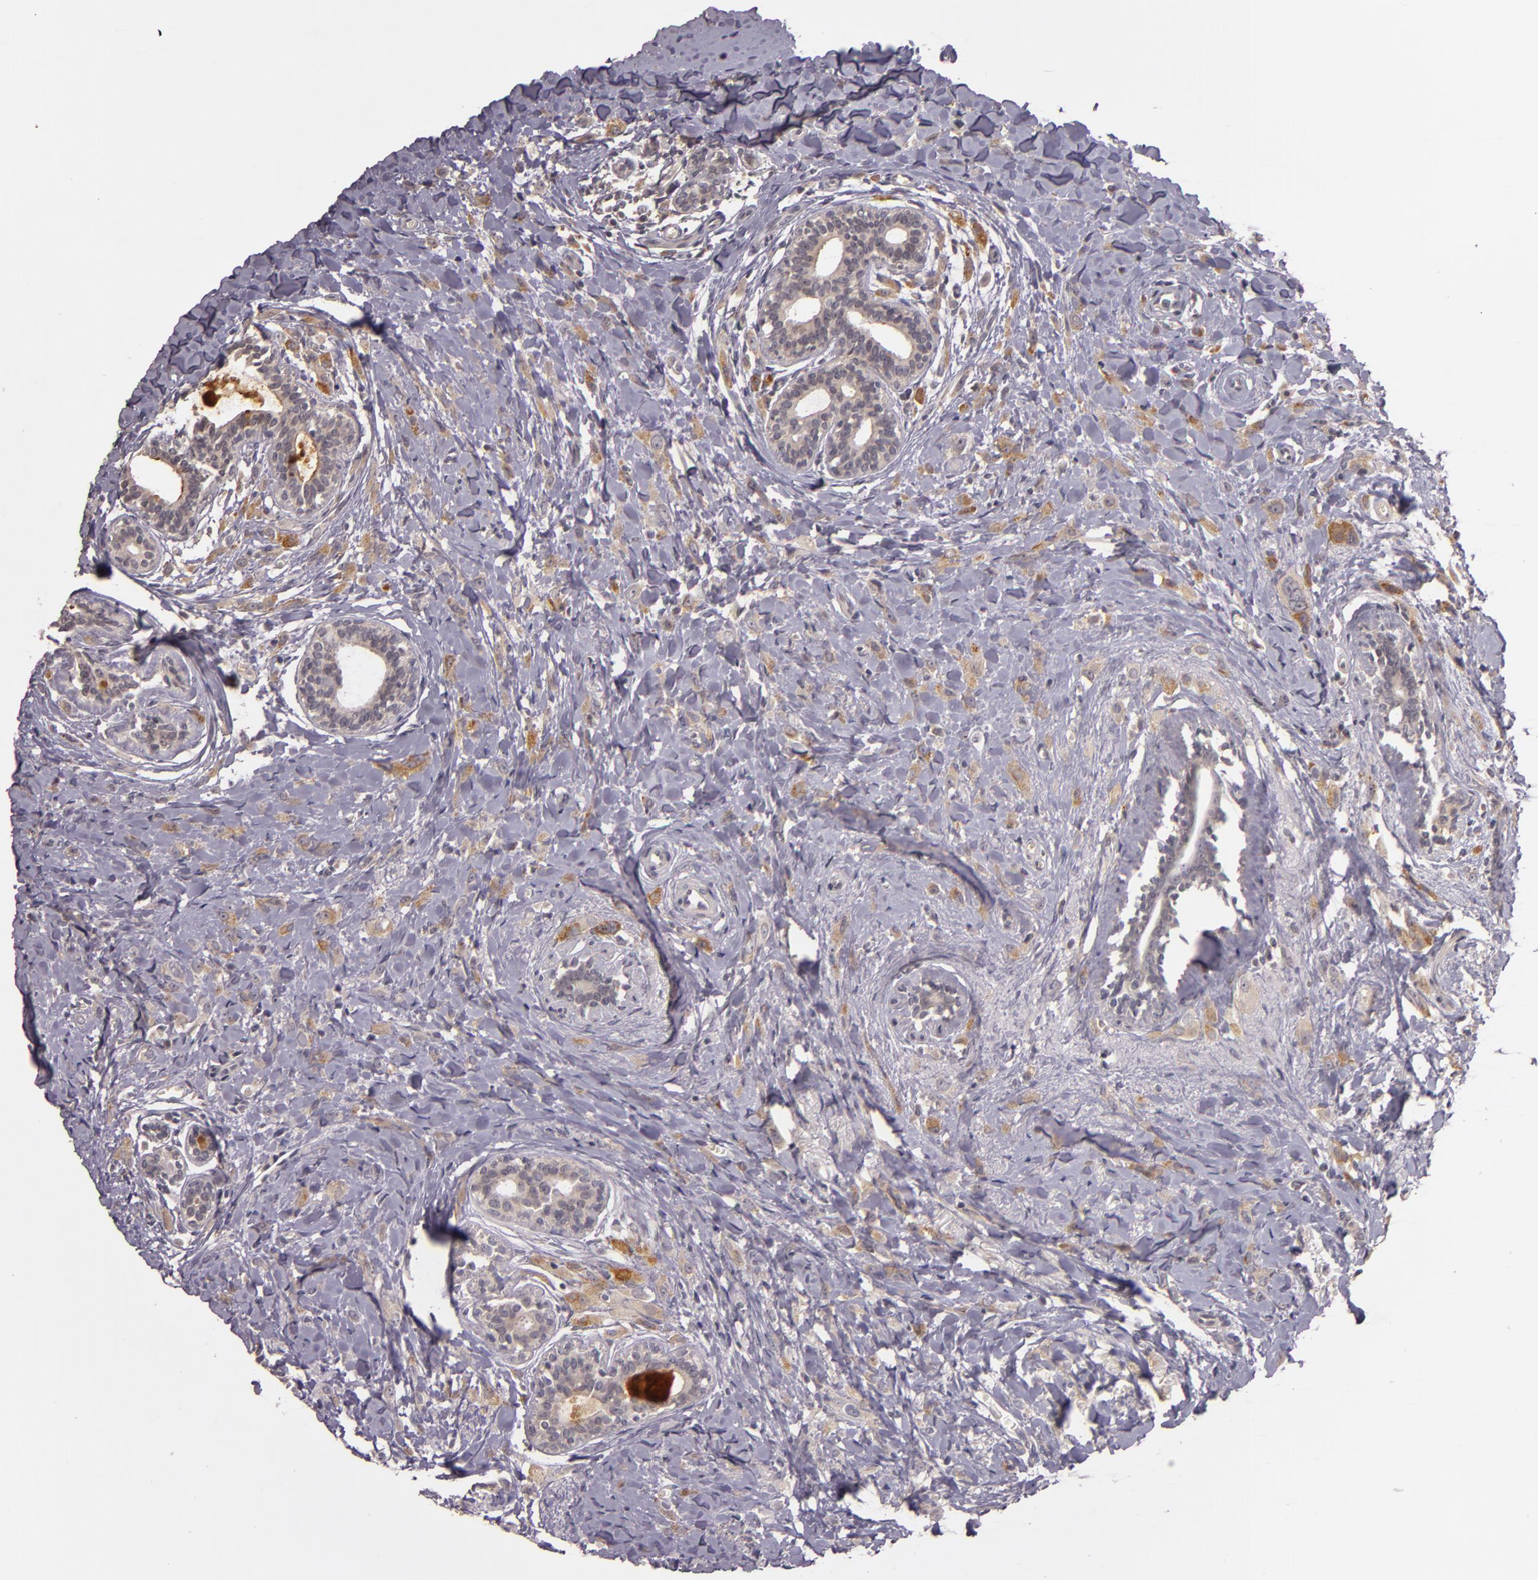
{"staining": {"intensity": "weak", "quantity": "25%-75%", "location": "cytoplasmic/membranous"}, "tissue": "breast cancer", "cell_type": "Tumor cells", "image_type": "cancer", "snomed": [{"axis": "morphology", "description": "Lobular carcinoma"}, {"axis": "topography", "description": "Breast"}], "caption": "Protein expression analysis of breast cancer (lobular carcinoma) exhibits weak cytoplasmic/membranous staining in approximately 25%-75% of tumor cells.", "gene": "TFF1", "patient": {"sex": "female", "age": 57}}